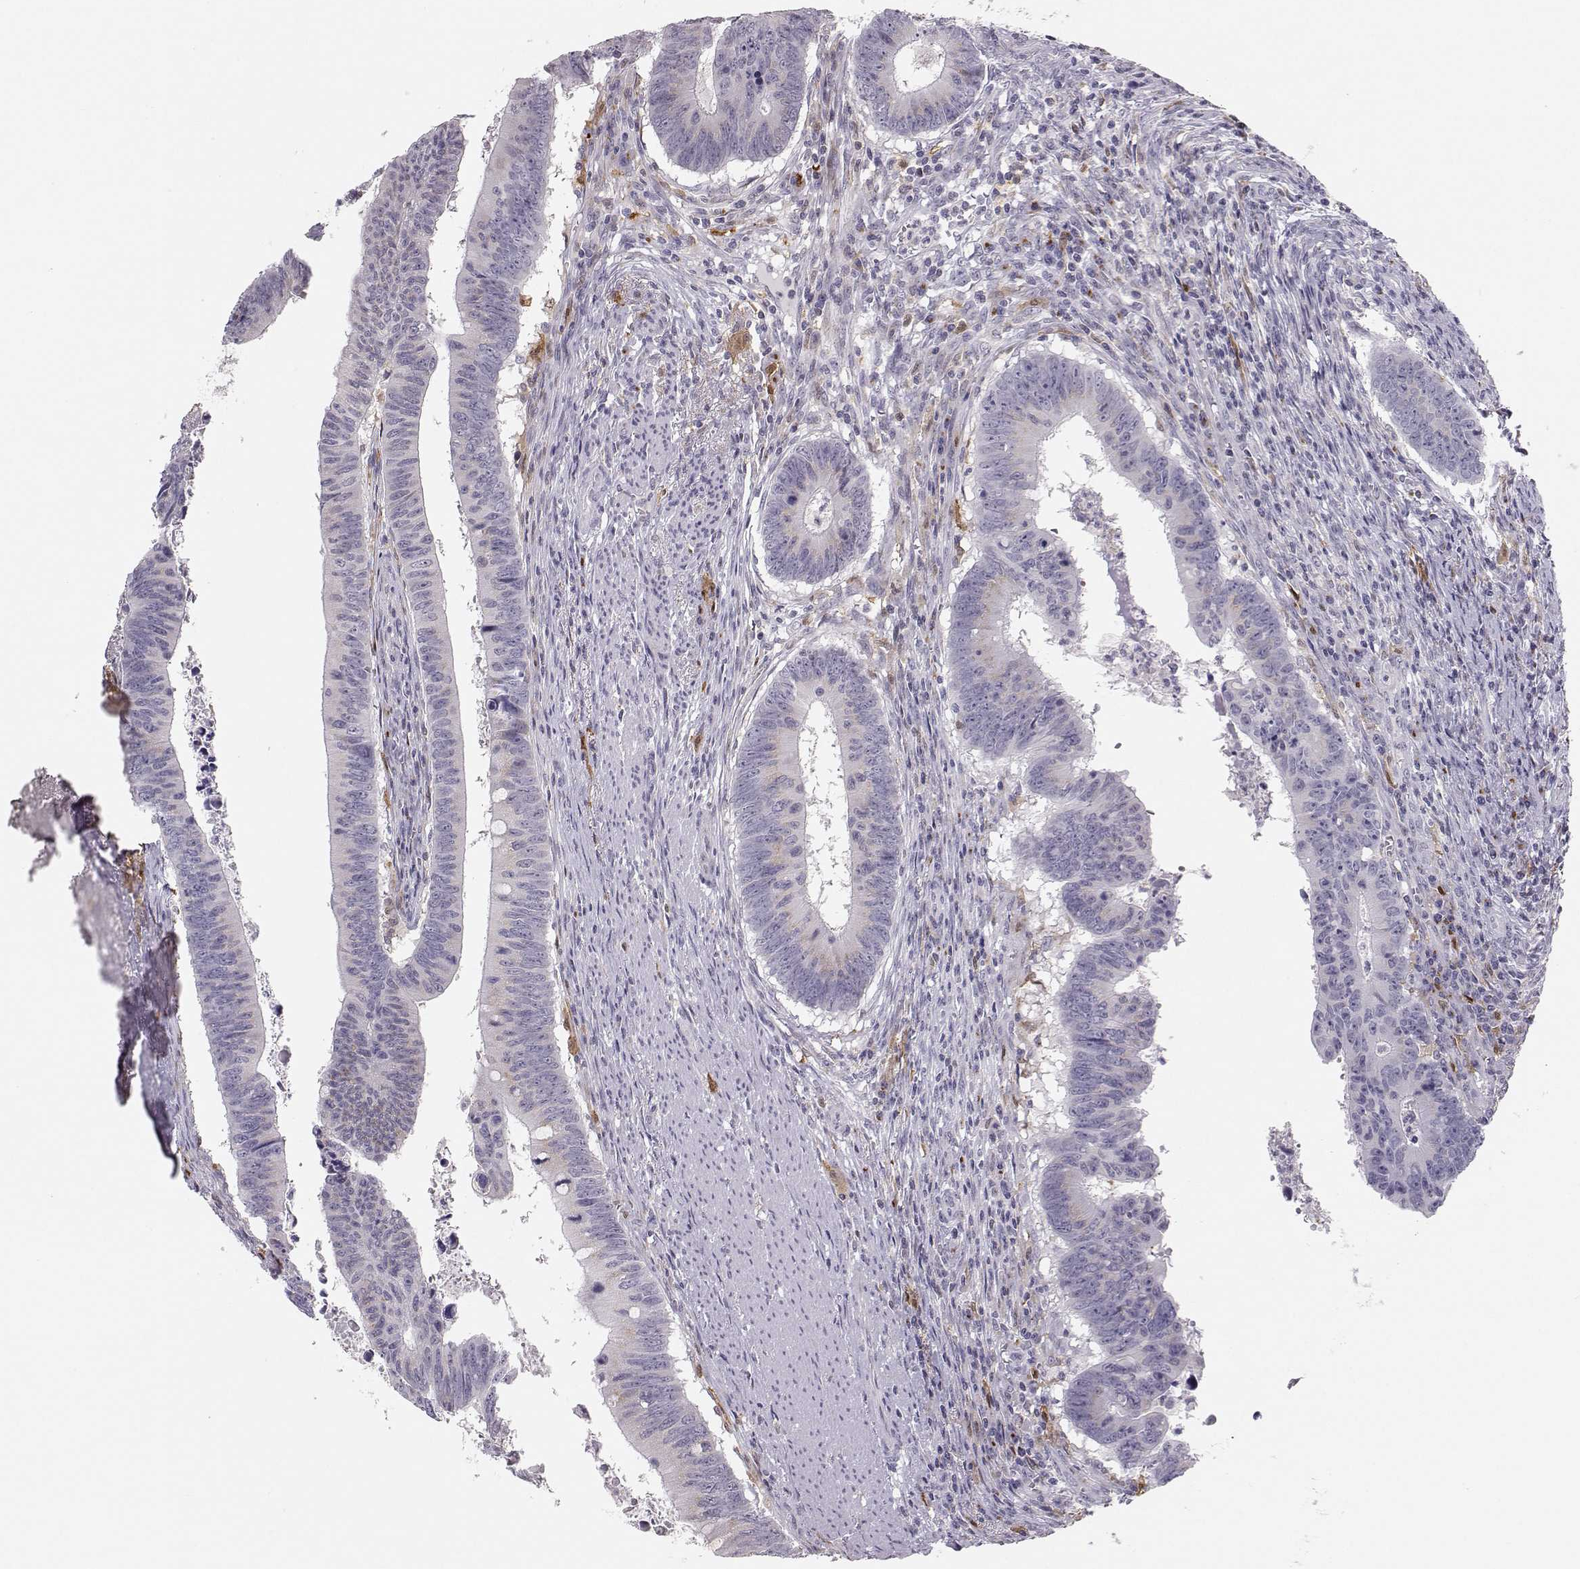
{"staining": {"intensity": "negative", "quantity": "none", "location": "none"}, "tissue": "colorectal cancer", "cell_type": "Tumor cells", "image_type": "cancer", "snomed": [{"axis": "morphology", "description": "Adenocarcinoma, NOS"}, {"axis": "topography", "description": "Colon"}], "caption": "This is an immunohistochemistry micrograph of human colorectal cancer (adenocarcinoma). There is no positivity in tumor cells.", "gene": "HTR7", "patient": {"sex": "female", "age": 87}}